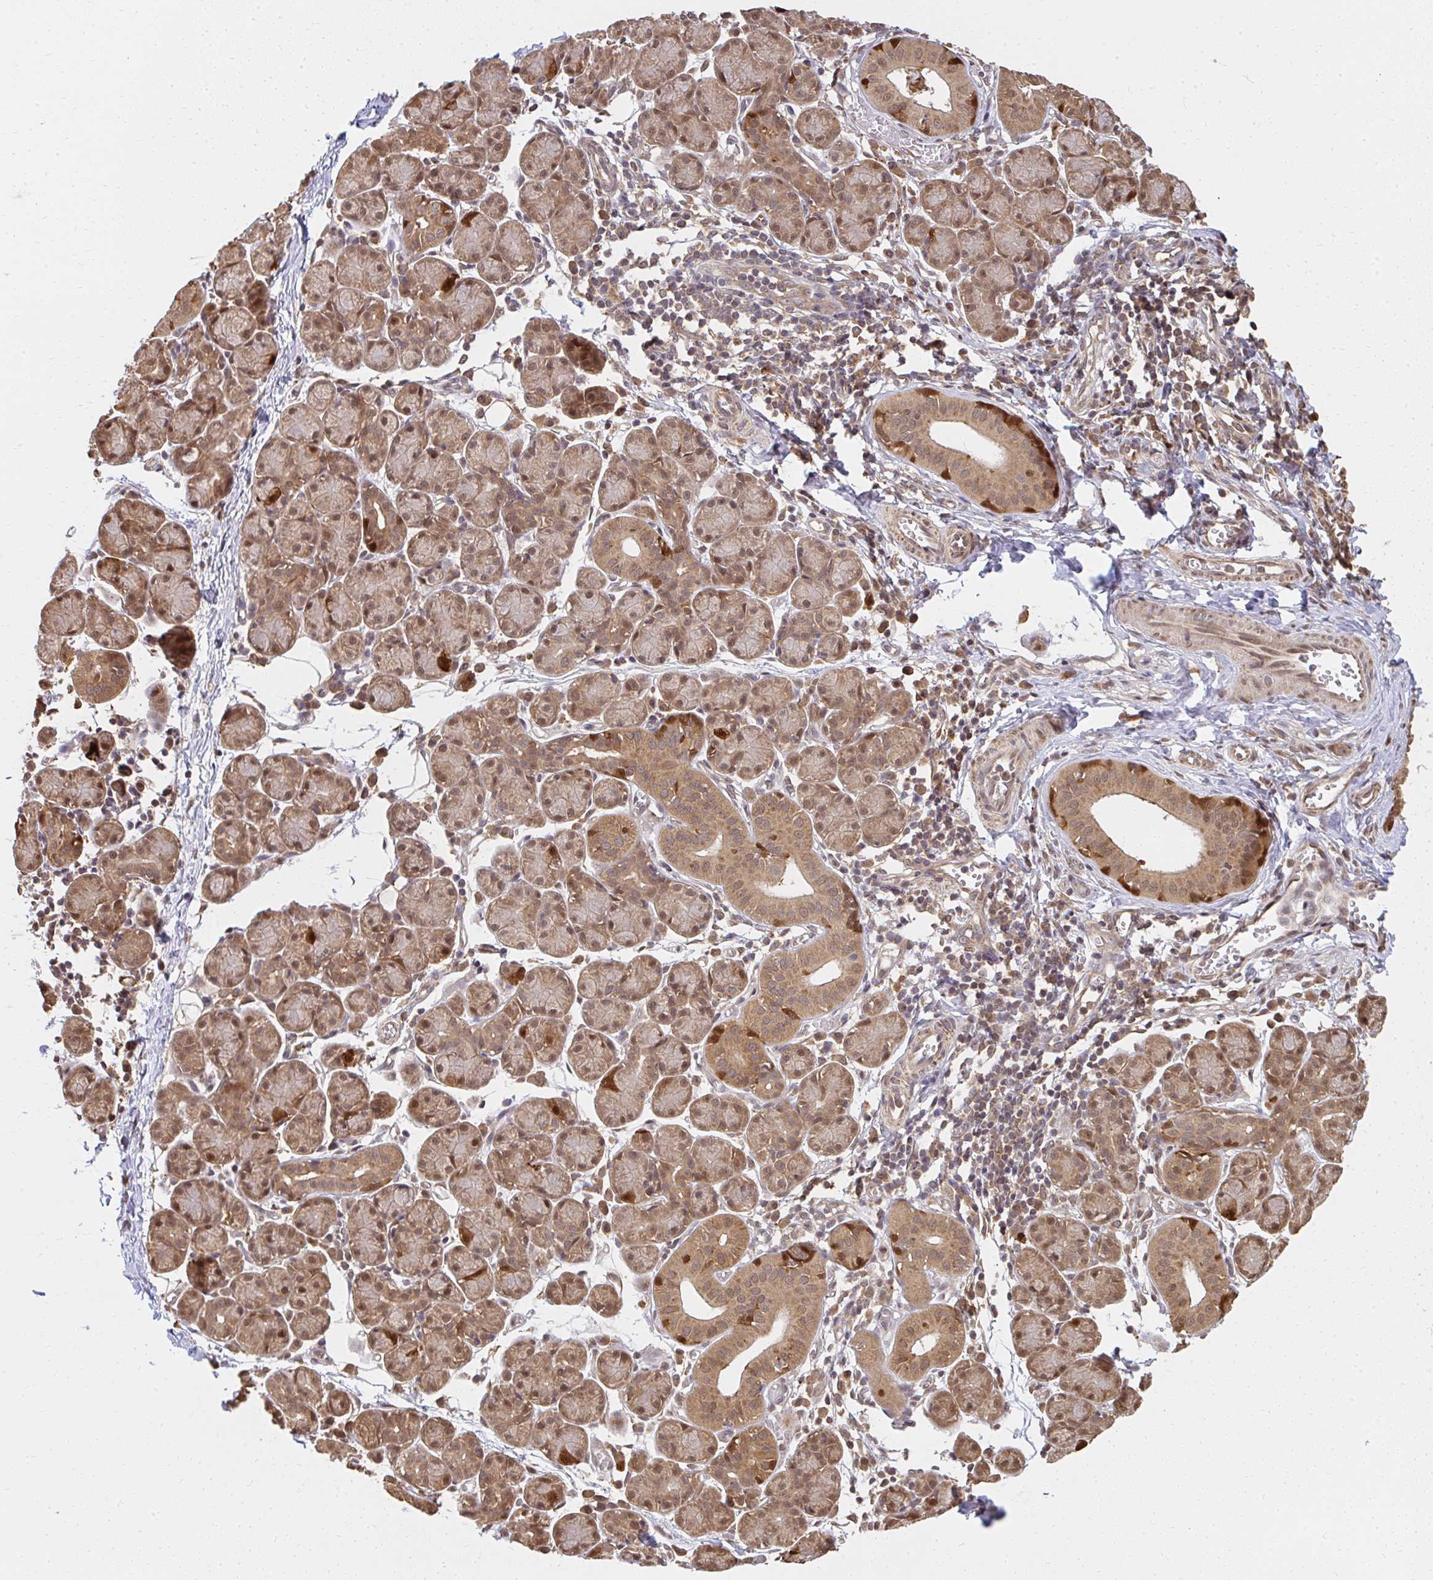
{"staining": {"intensity": "moderate", "quantity": ">75%", "location": "cytoplasmic/membranous,nuclear"}, "tissue": "salivary gland", "cell_type": "Glandular cells", "image_type": "normal", "snomed": [{"axis": "morphology", "description": "Normal tissue, NOS"}, {"axis": "morphology", "description": "Inflammation, NOS"}, {"axis": "topography", "description": "Lymph node"}, {"axis": "topography", "description": "Salivary gland"}], "caption": "Protein expression analysis of unremarkable salivary gland exhibits moderate cytoplasmic/membranous,nuclear staining in about >75% of glandular cells.", "gene": "LARS2", "patient": {"sex": "male", "age": 3}}